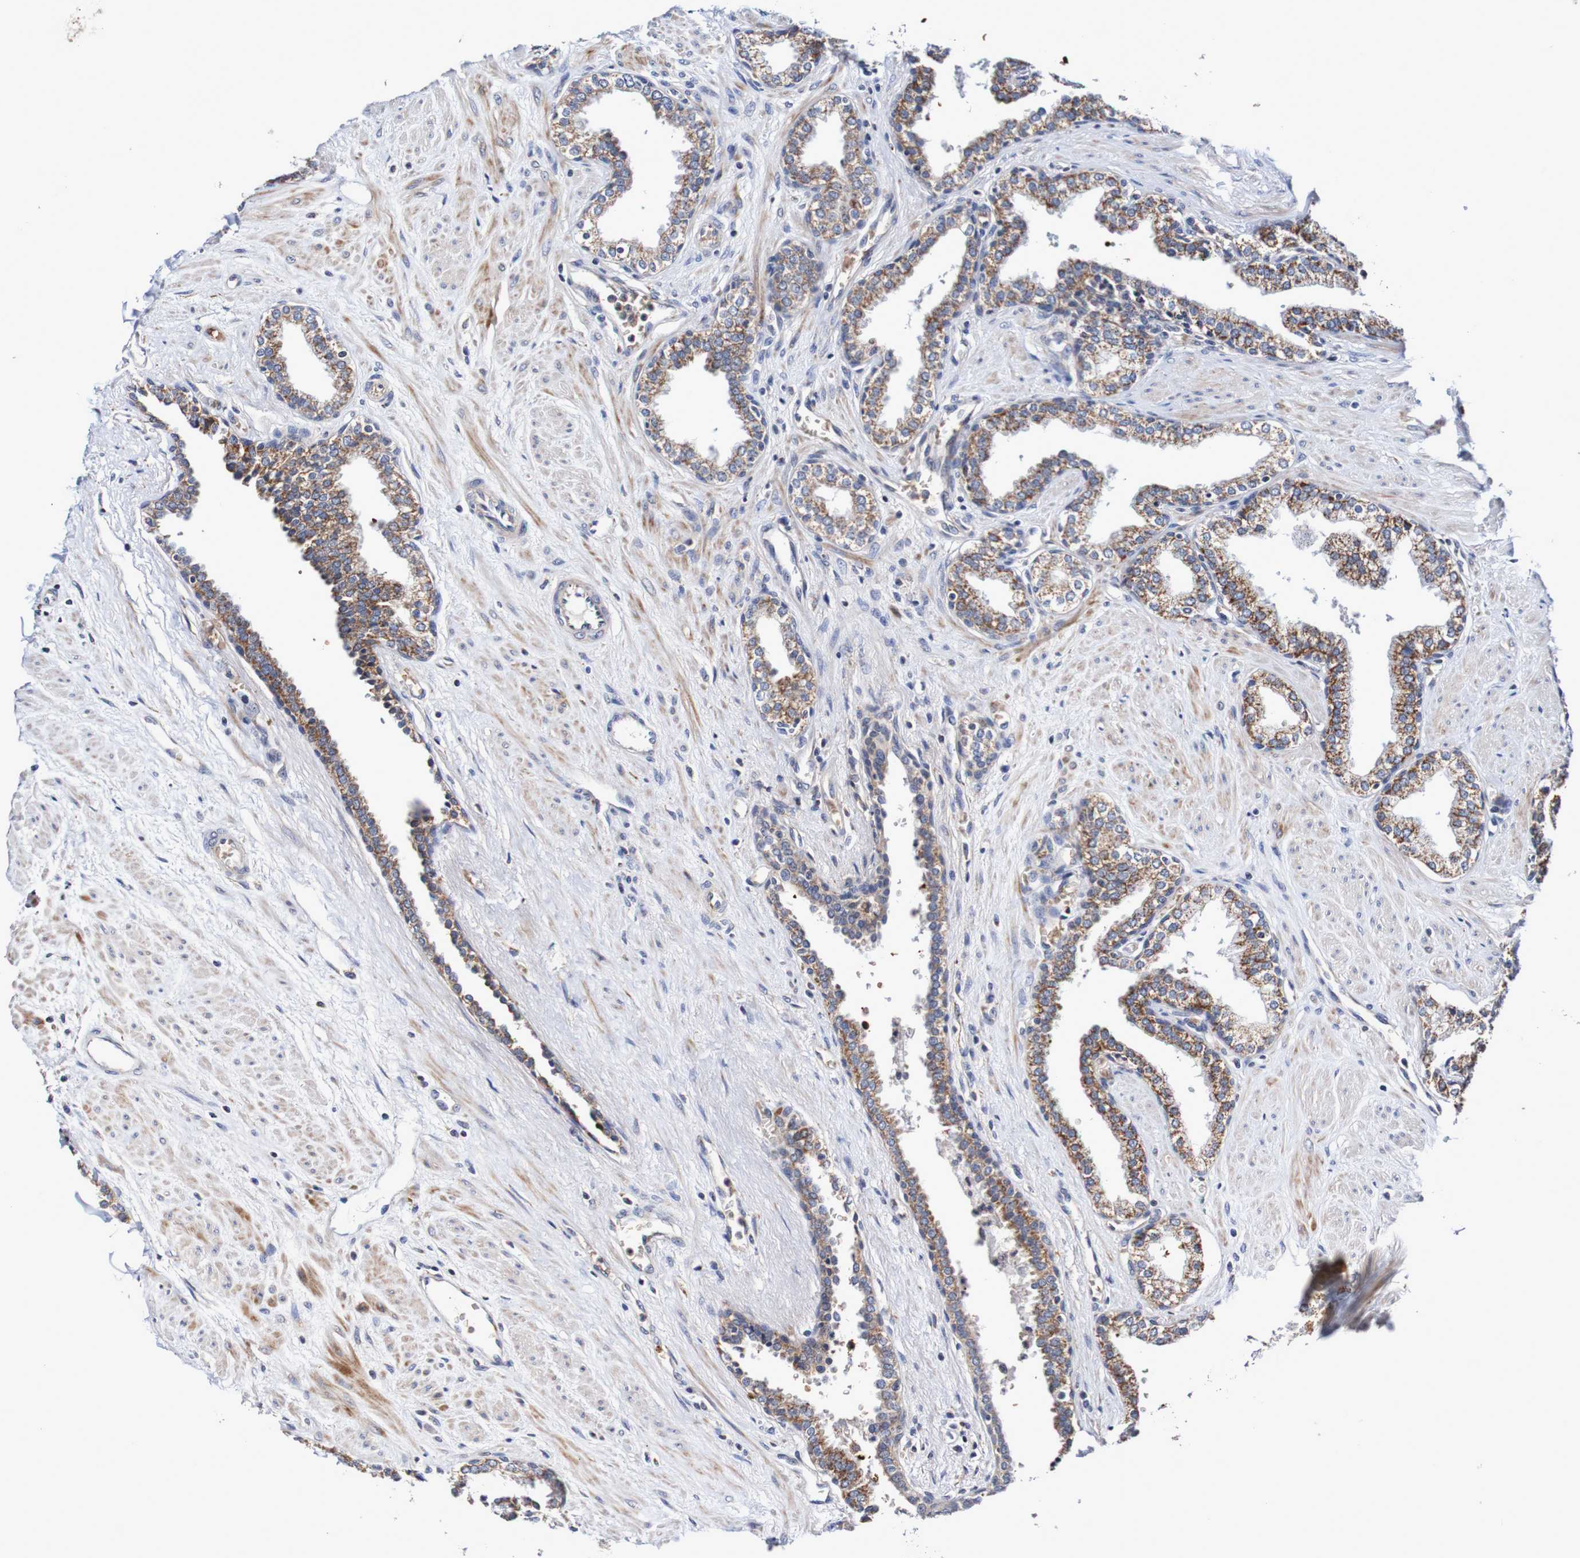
{"staining": {"intensity": "moderate", "quantity": ">75%", "location": "cytoplasmic/membranous"}, "tissue": "prostate", "cell_type": "Glandular cells", "image_type": "normal", "snomed": [{"axis": "morphology", "description": "Normal tissue, NOS"}, {"axis": "topography", "description": "Prostate"}], "caption": "Immunohistochemical staining of unremarkable prostate exhibits medium levels of moderate cytoplasmic/membranous staining in approximately >75% of glandular cells. The protein of interest is shown in brown color, while the nuclei are stained blue.", "gene": "WNT4", "patient": {"sex": "male", "age": 51}}